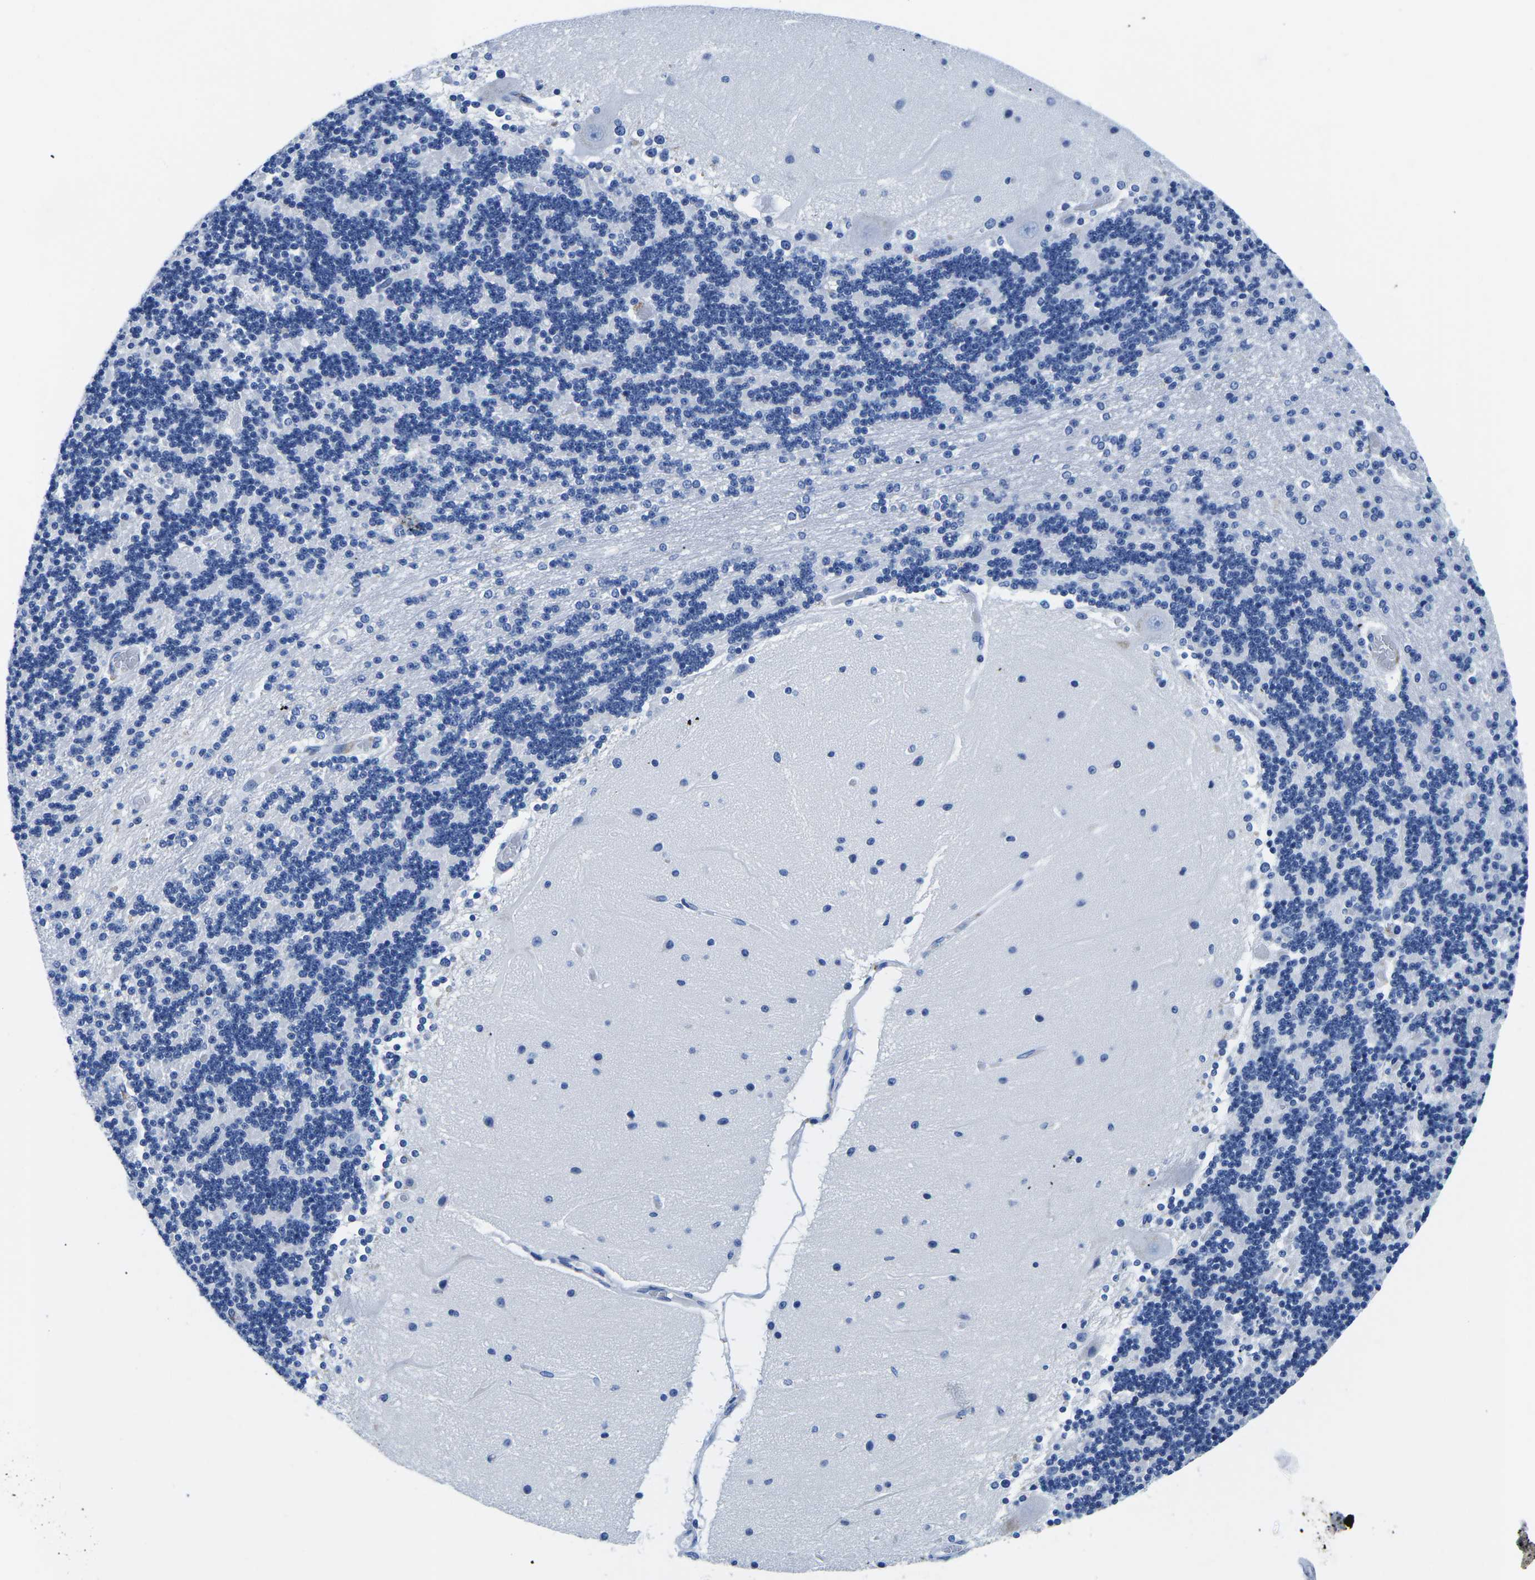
{"staining": {"intensity": "negative", "quantity": "none", "location": "none"}, "tissue": "cerebellum", "cell_type": "Cells in granular layer", "image_type": "normal", "snomed": [{"axis": "morphology", "description": "Normal tissue, NOS"}, {"axis": "topography", "description": "Cerebellum"}], "caption": "Cells in granular layer are negative for protein expression in unremarkable human cerebellum. The staining is performed using DAB brown chromogen with nuclei counter-stained in using hematoxylin.", "gene": "CYP1A2", "patient": {"sex": "female", "age": 54}}